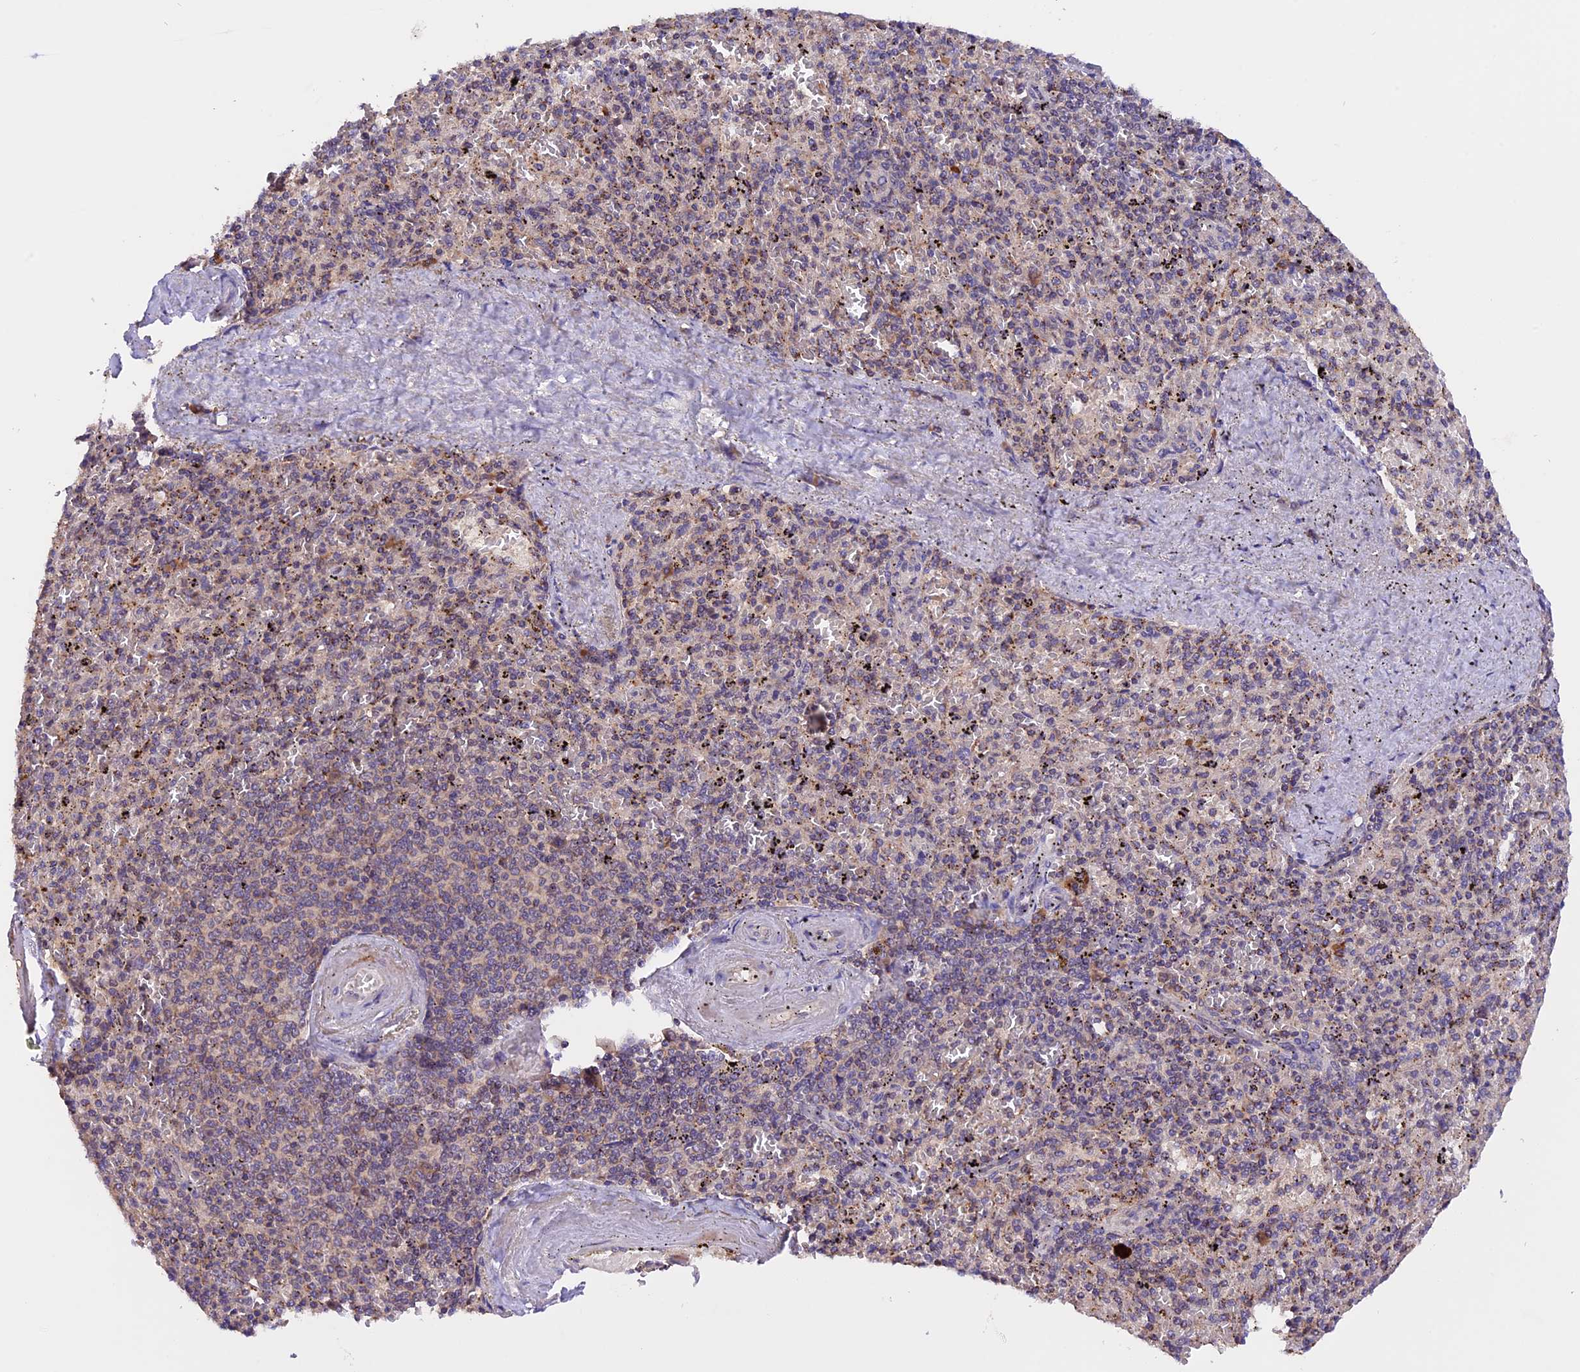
{"staining": {"intensity": "moderate", "quantity": "<25%", "location": "cytoplasmic/membranous"}, "tissue": "spleen", "cell_type": "Cells in red pulp", "image_type": "normal", "snomed": [{"axis": "morphology", "description": "Normal tissue, NOS"}, {"axis": "topography", "description": "Spleen"}], "caption": "IHC photomicrograph of normal spleen: human spleen stained using immunohistochemistry demonstrates low levels of moderate protein expression localized specifically in the cytoplasmic/membranous of cells in red pulp, appearing as a cytoplasmic/membranous brown color.", "gene": "MARK4", "patient": {"sex": "male", "age": 82}}